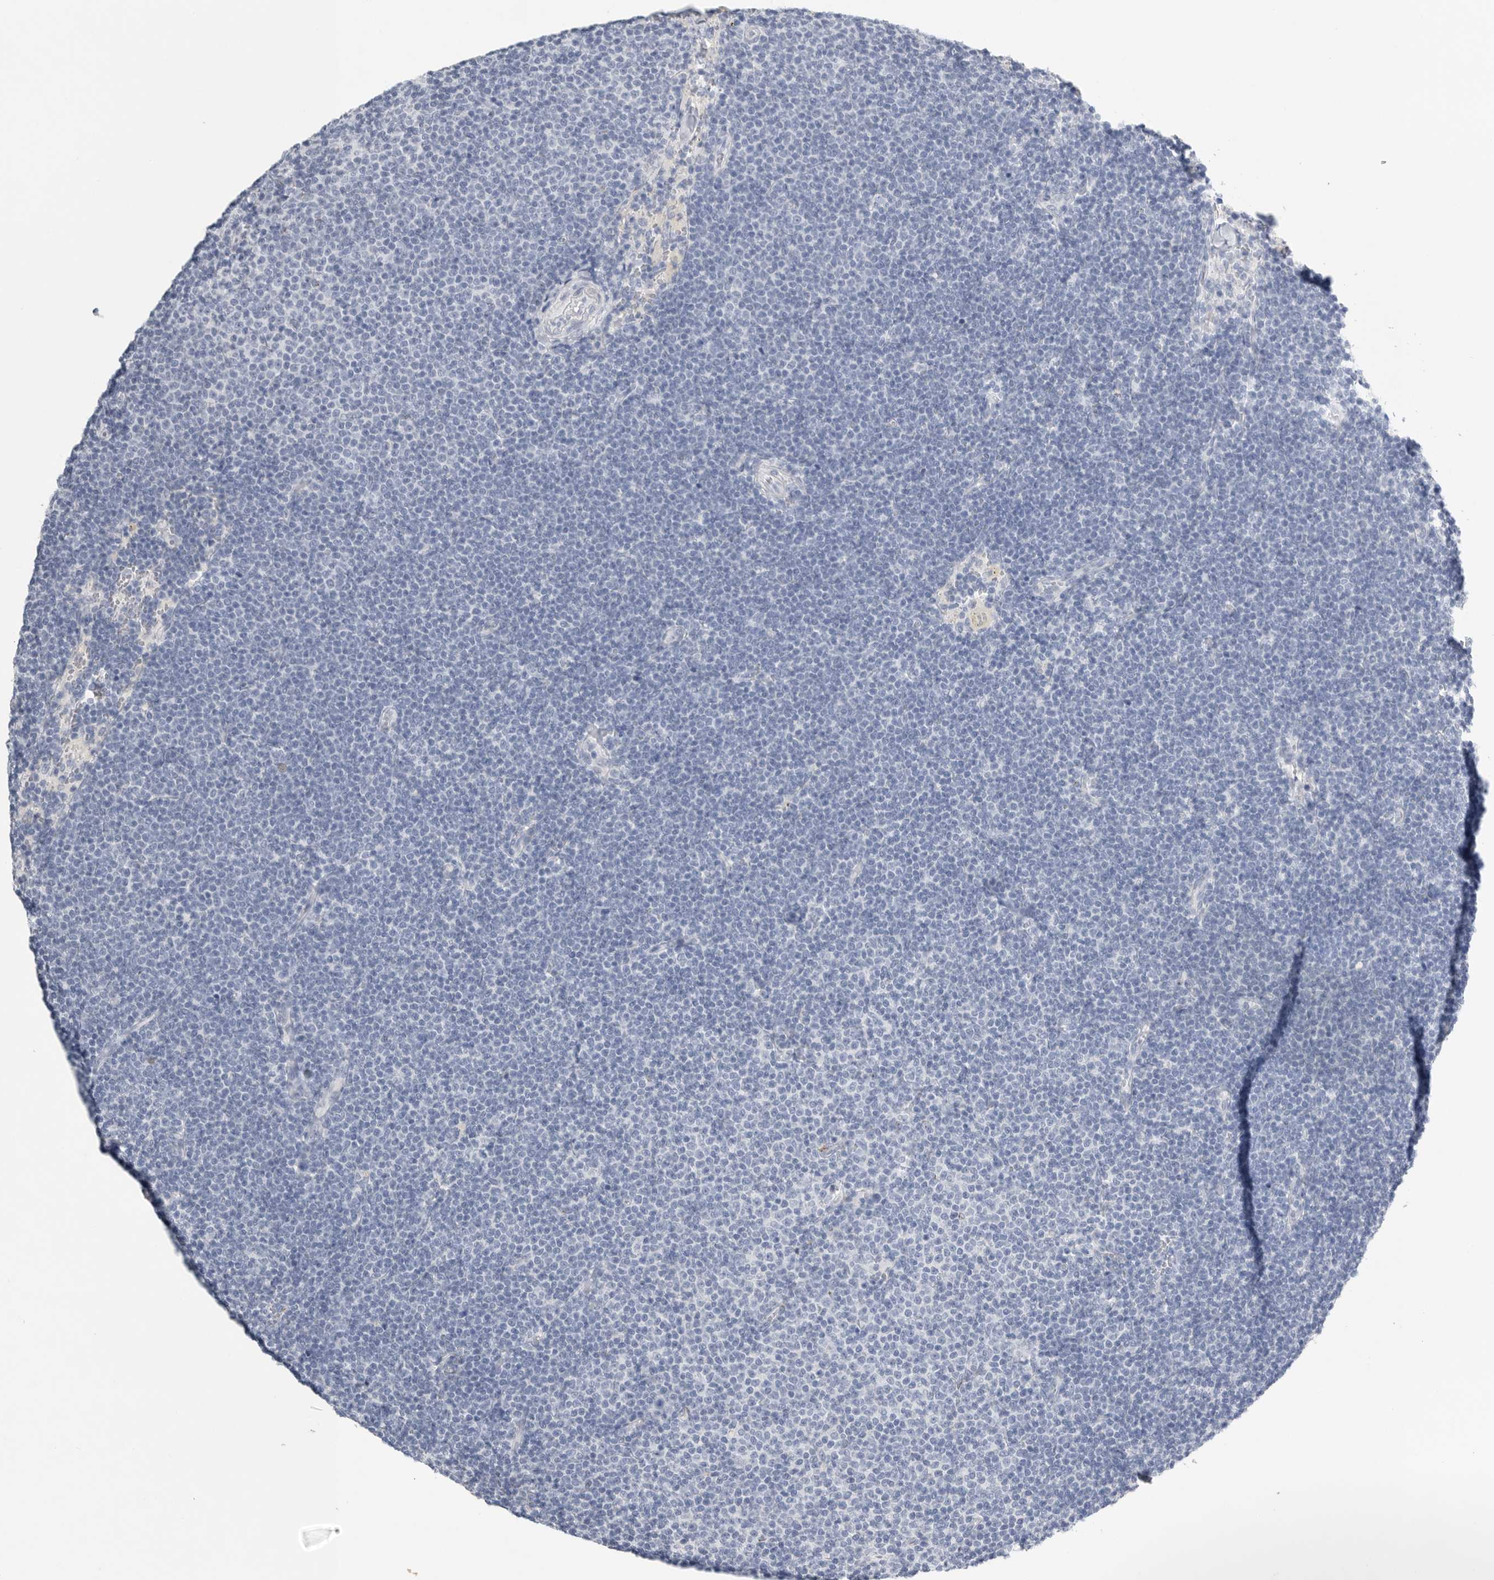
{"staining": {"intensity": "negative", "quantity": "none", "location": "none"}, "tissue": "lymphoma", "cell_type": "Tumor cells", "image_type": "cancer", "snomed": [{"axis": "morphology", "description": "Malignant lymphoma, non-Hodgkin's type, Low grade"}, {"axis": "topography", "description": "Lymph node"}], "caption": "Tumor cells show no significant protein positivity in lymphoma.", "gene": "TIMP1", "patient": {"sex": "female", "age": 53}}